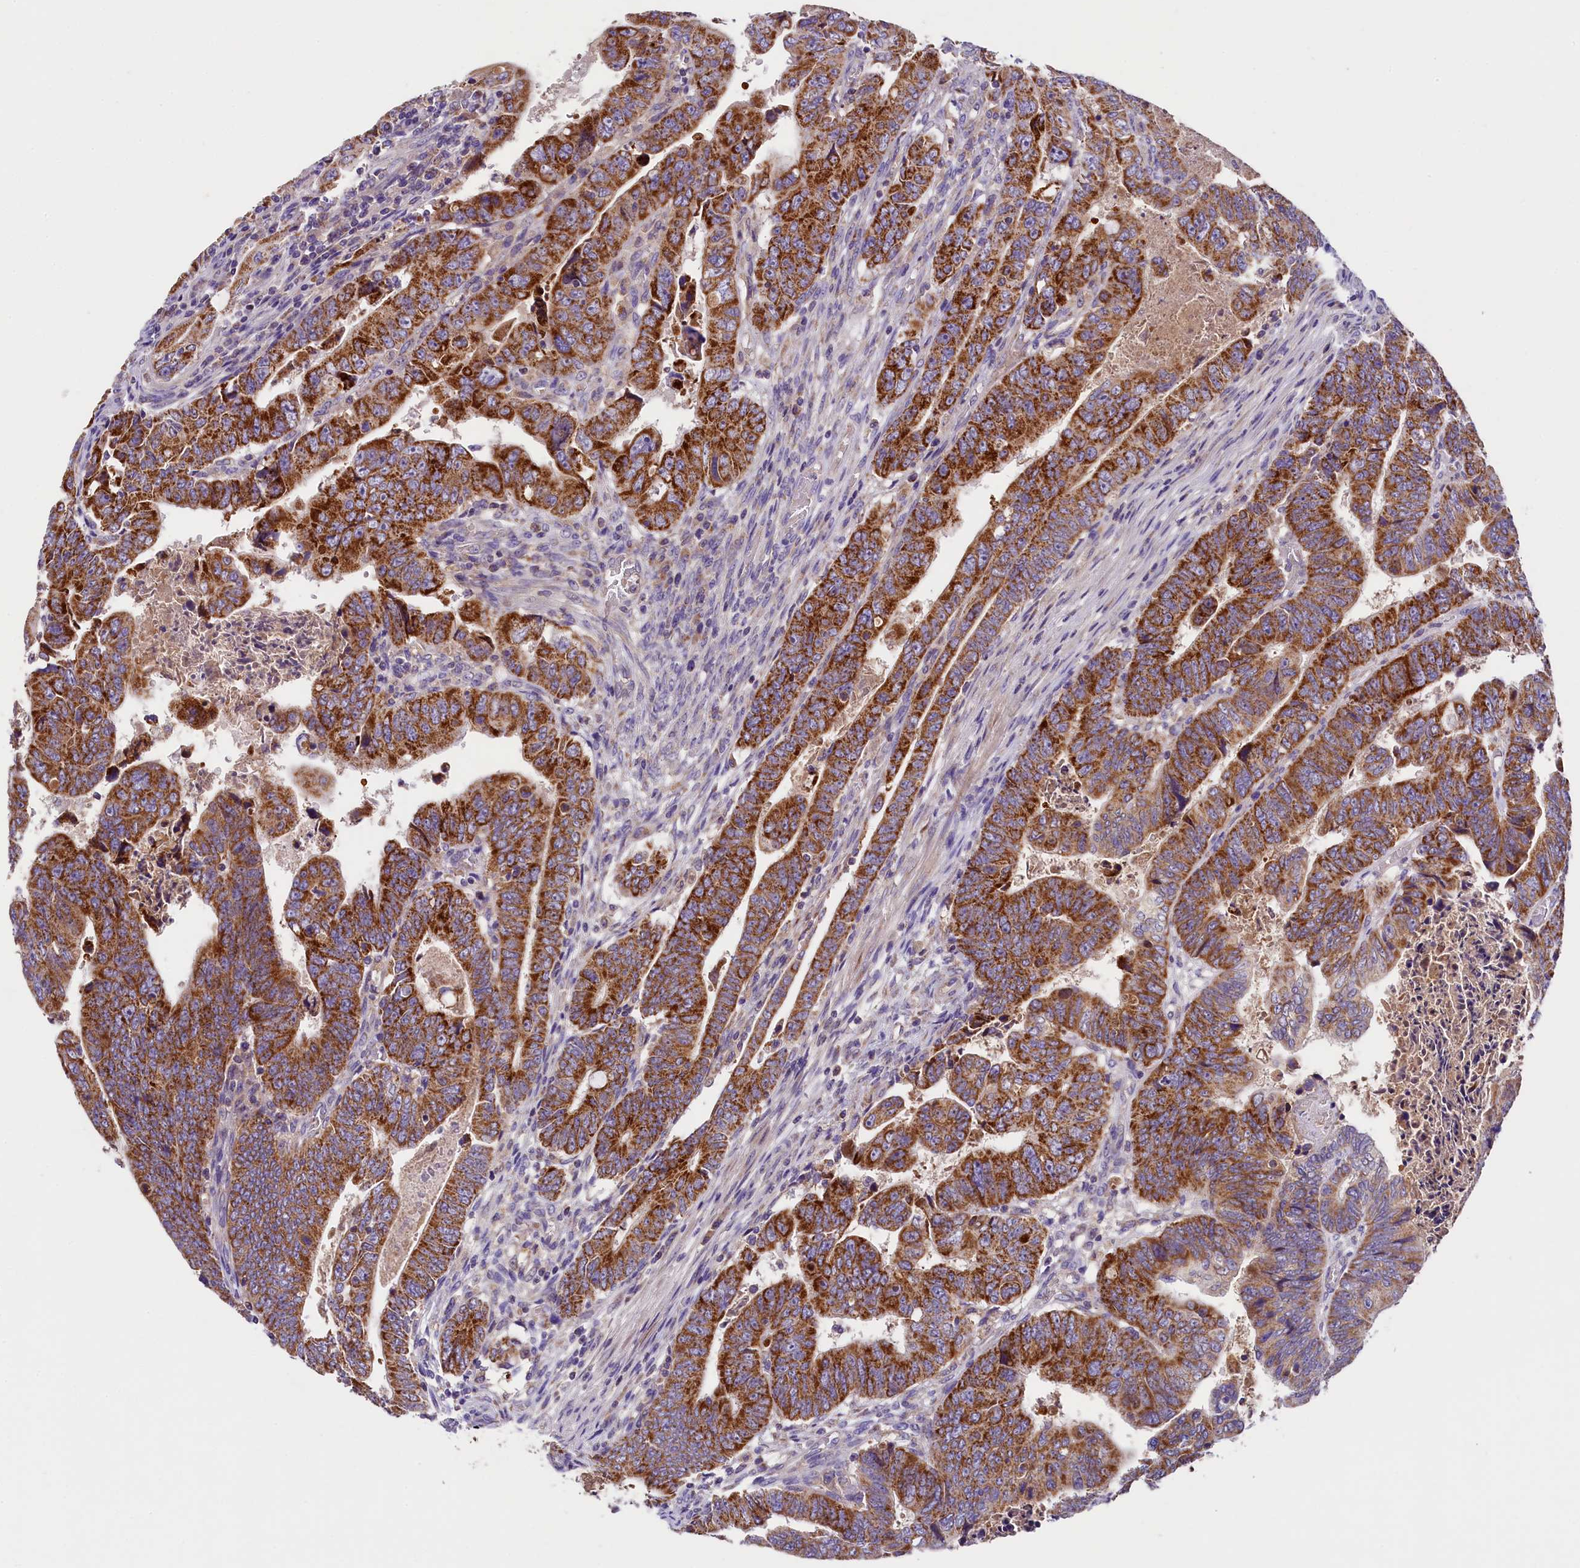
{"staining": {"intensity": "strong", "quantity": ">75%", "location": "cytoplasmic/membranous"}, "tissue": "colorectal cancer", "cell_type": "Tumor cells", "image_type": "cancer", "snomed": [{"axis": "morphology", "description": "Normal tissue, NOS"}, {"axis": "morphology", "description": "Adenocarcinoma, NOS"}, {"axis": "topography", "description": "Rectum"}], "caption": "A high-resolution photomicrograph shows IHC staining of adenocarcinoma (colorectal), which demonstrates strong cytoplasmic/membranous positivity in approximately >75% of tumor cells.", "gene": "PMPCB", "patient": {"sex": "female", "age": 65}}